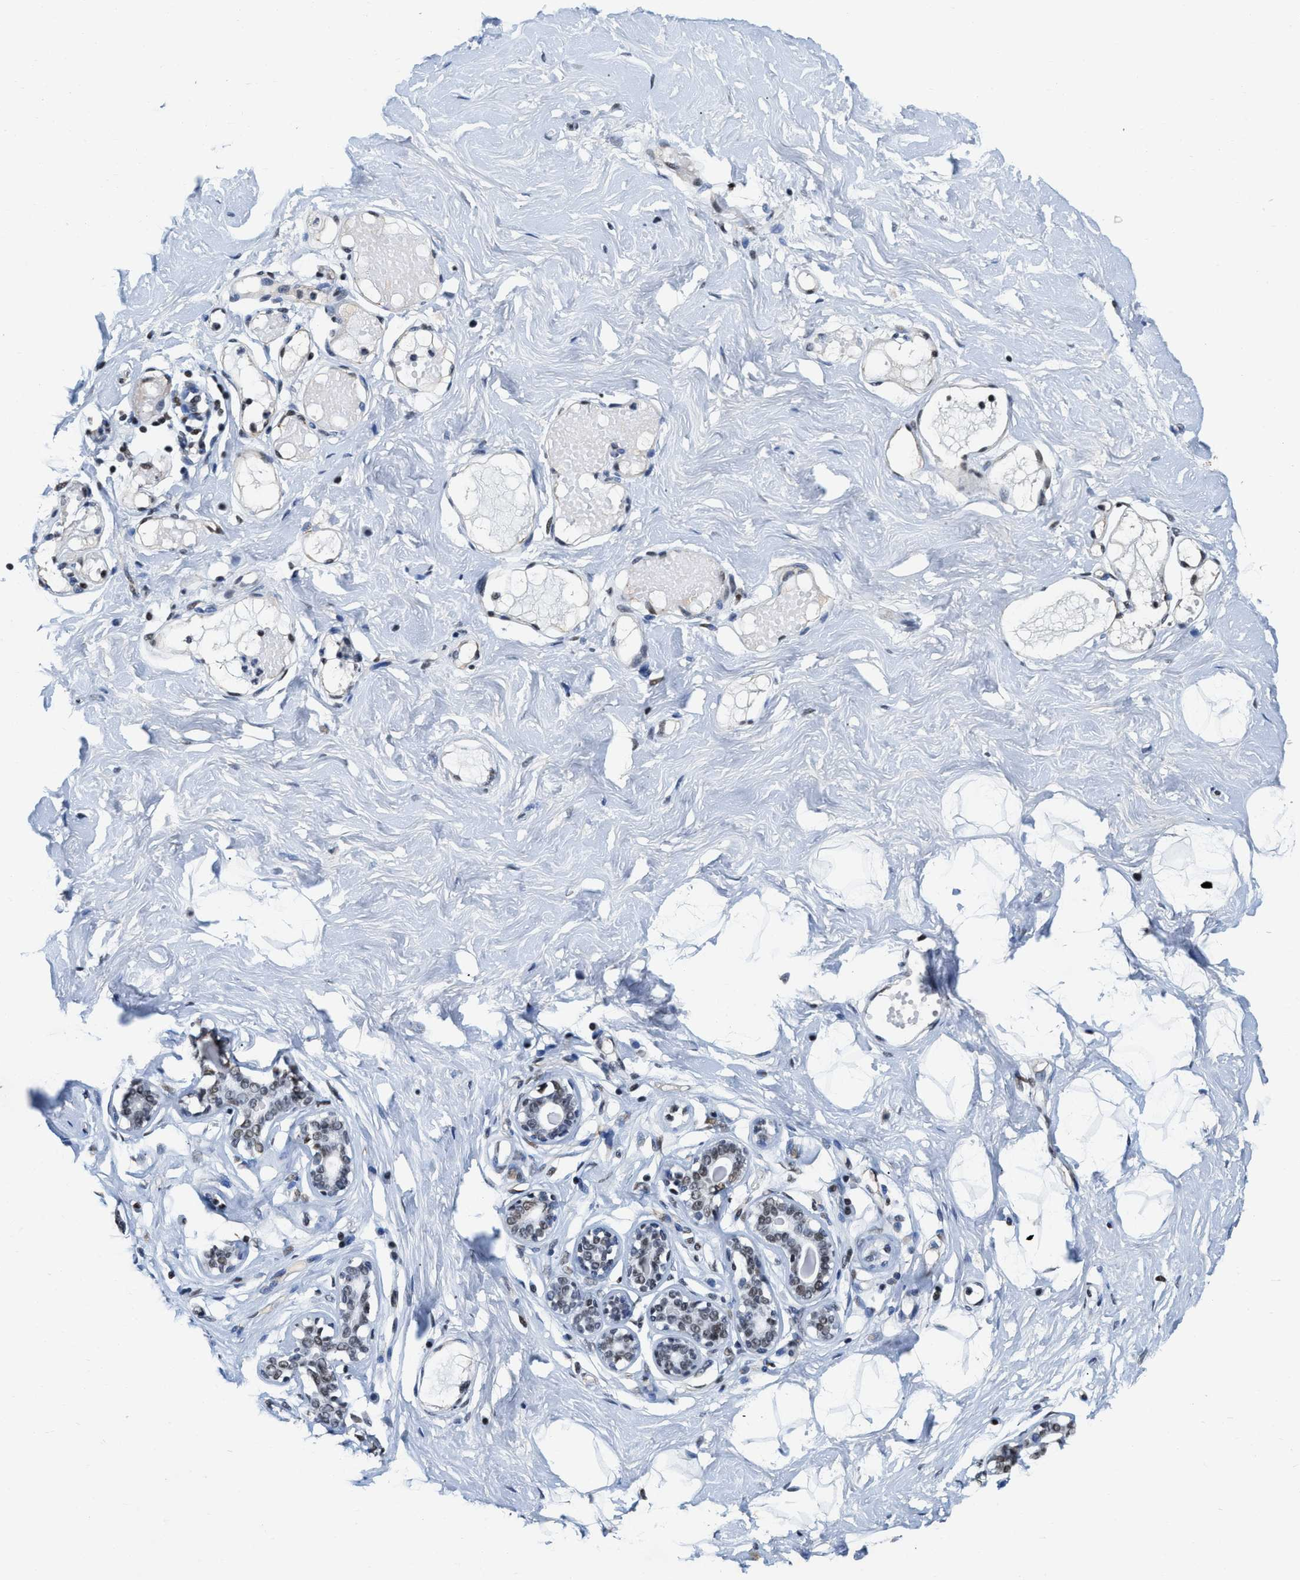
{"staining": {"intensity": "negative", "quantity": "none", "location": "none"}, "tissue": "breast", "cell_type": "Adipocytes", "image_type": "normal", "snomed": [{"axis": "morphology", "description": "Normal tissue, NOS"}, {"axis": "topography", "description": "Breast"}], "caption": "Breast stained for a protein using immunohistochemistry (IHC) demonstrates no expression adipocytes.", "gene": "CCNE1", "patient": {"sex": "female", "age": 23}}